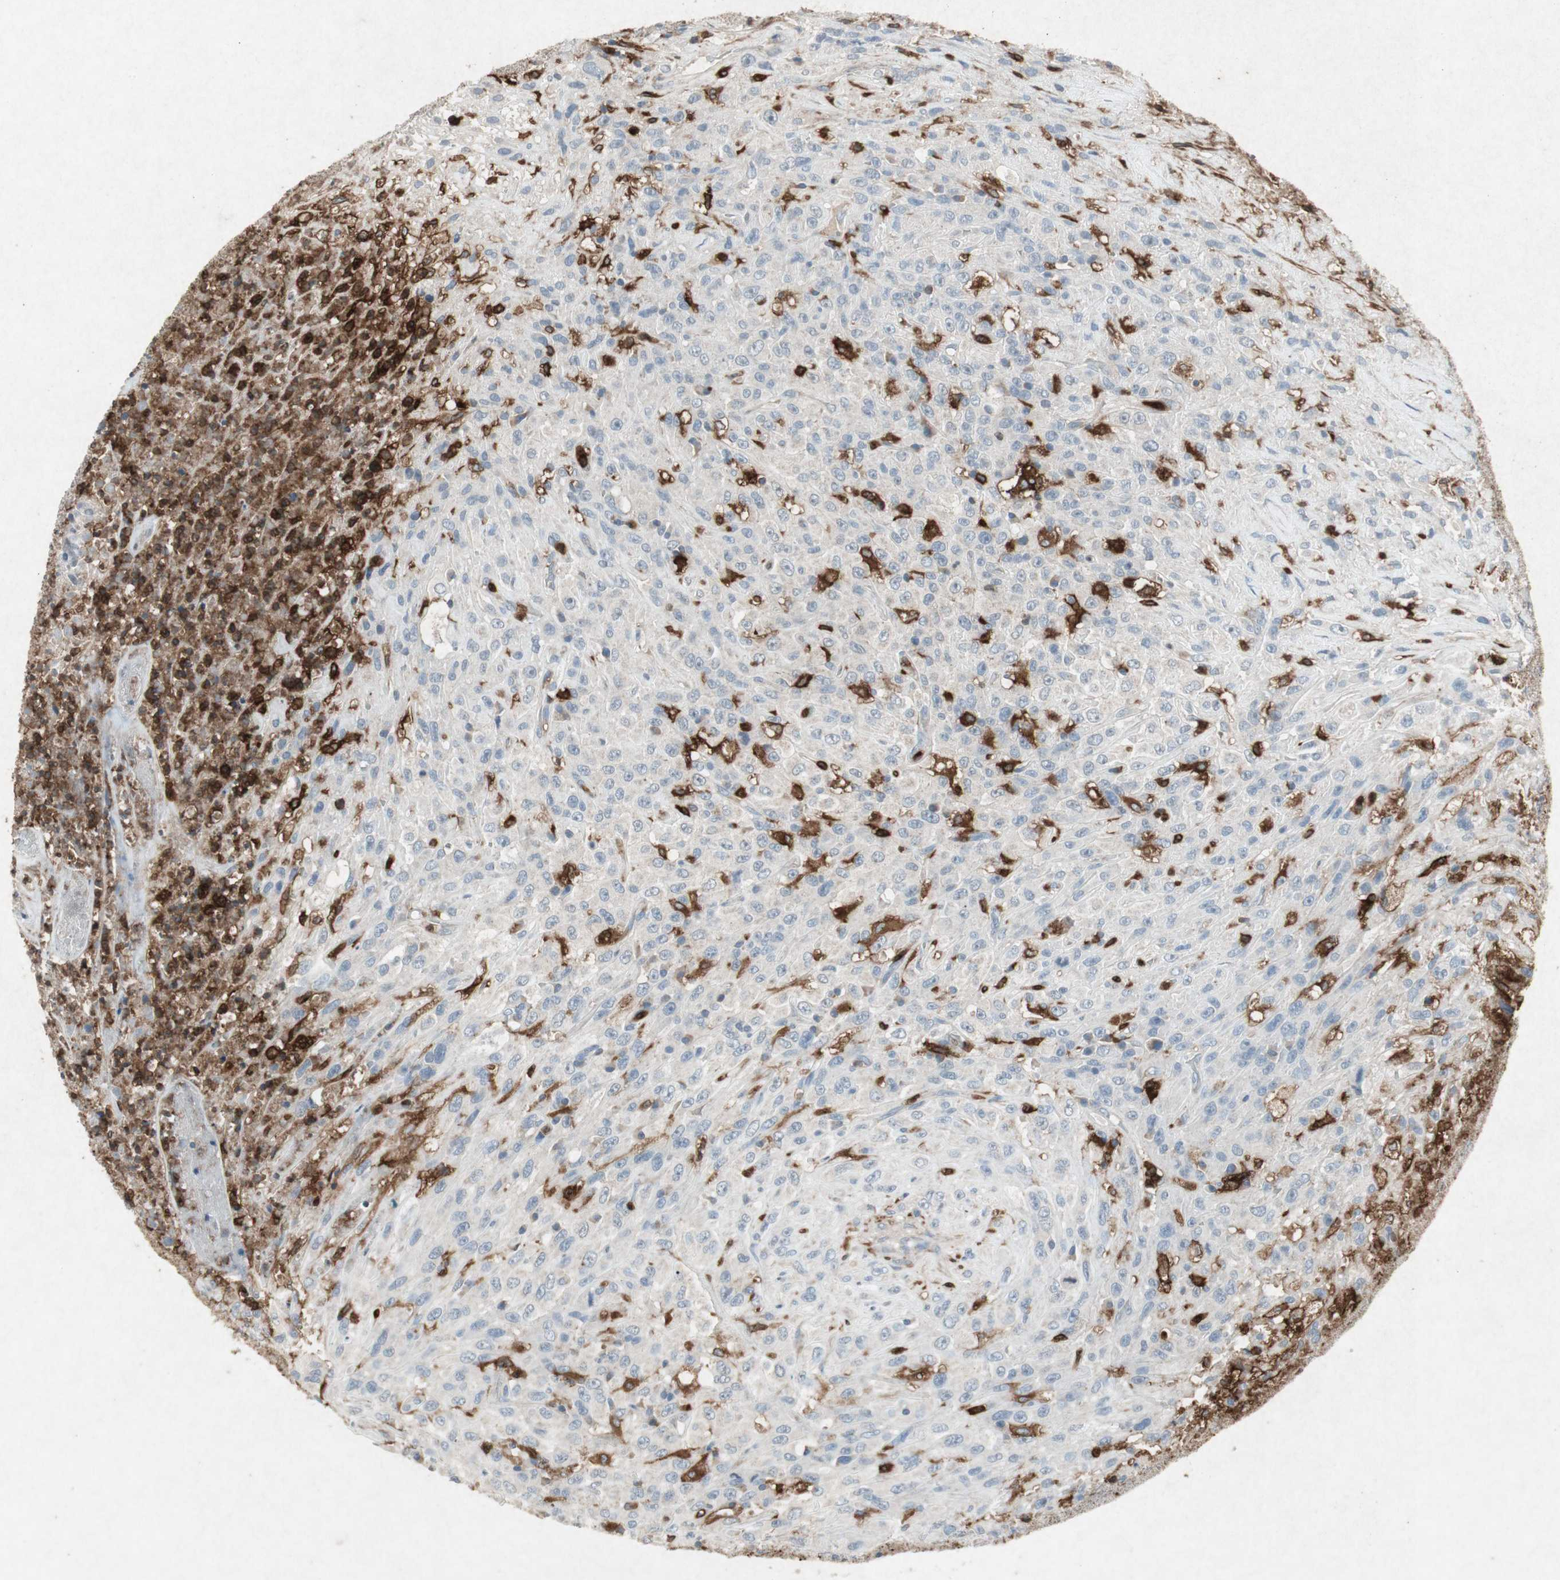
{"staining": {"intensity": "negative", "quantity": "none", "location": "none"}, "tissue": "urothelial cancer", "cell_type": "Tumor cells", "image_type": "cancer", "snomed": [{"axis": "morphology", "description": "Urothelial carcinoma, High grade"}, {"axis": "topography", "description": "Urinary bladder"}], "caption": "Immunohistochemistry histopathology image of neoplastic tissue: urothelial carcinoma (high-grade) stained with DAB reveals no significant protein expression in tumor cells. The staining was performed using DAB (3,3'-diaminobenzidine) to visualize the protein expression in brown, while the nuclei were stained in blue with hematoxylin (Magnification: 20x).", "gene": "TYROBP", "patient": {"sex": "male", "age": 66}}